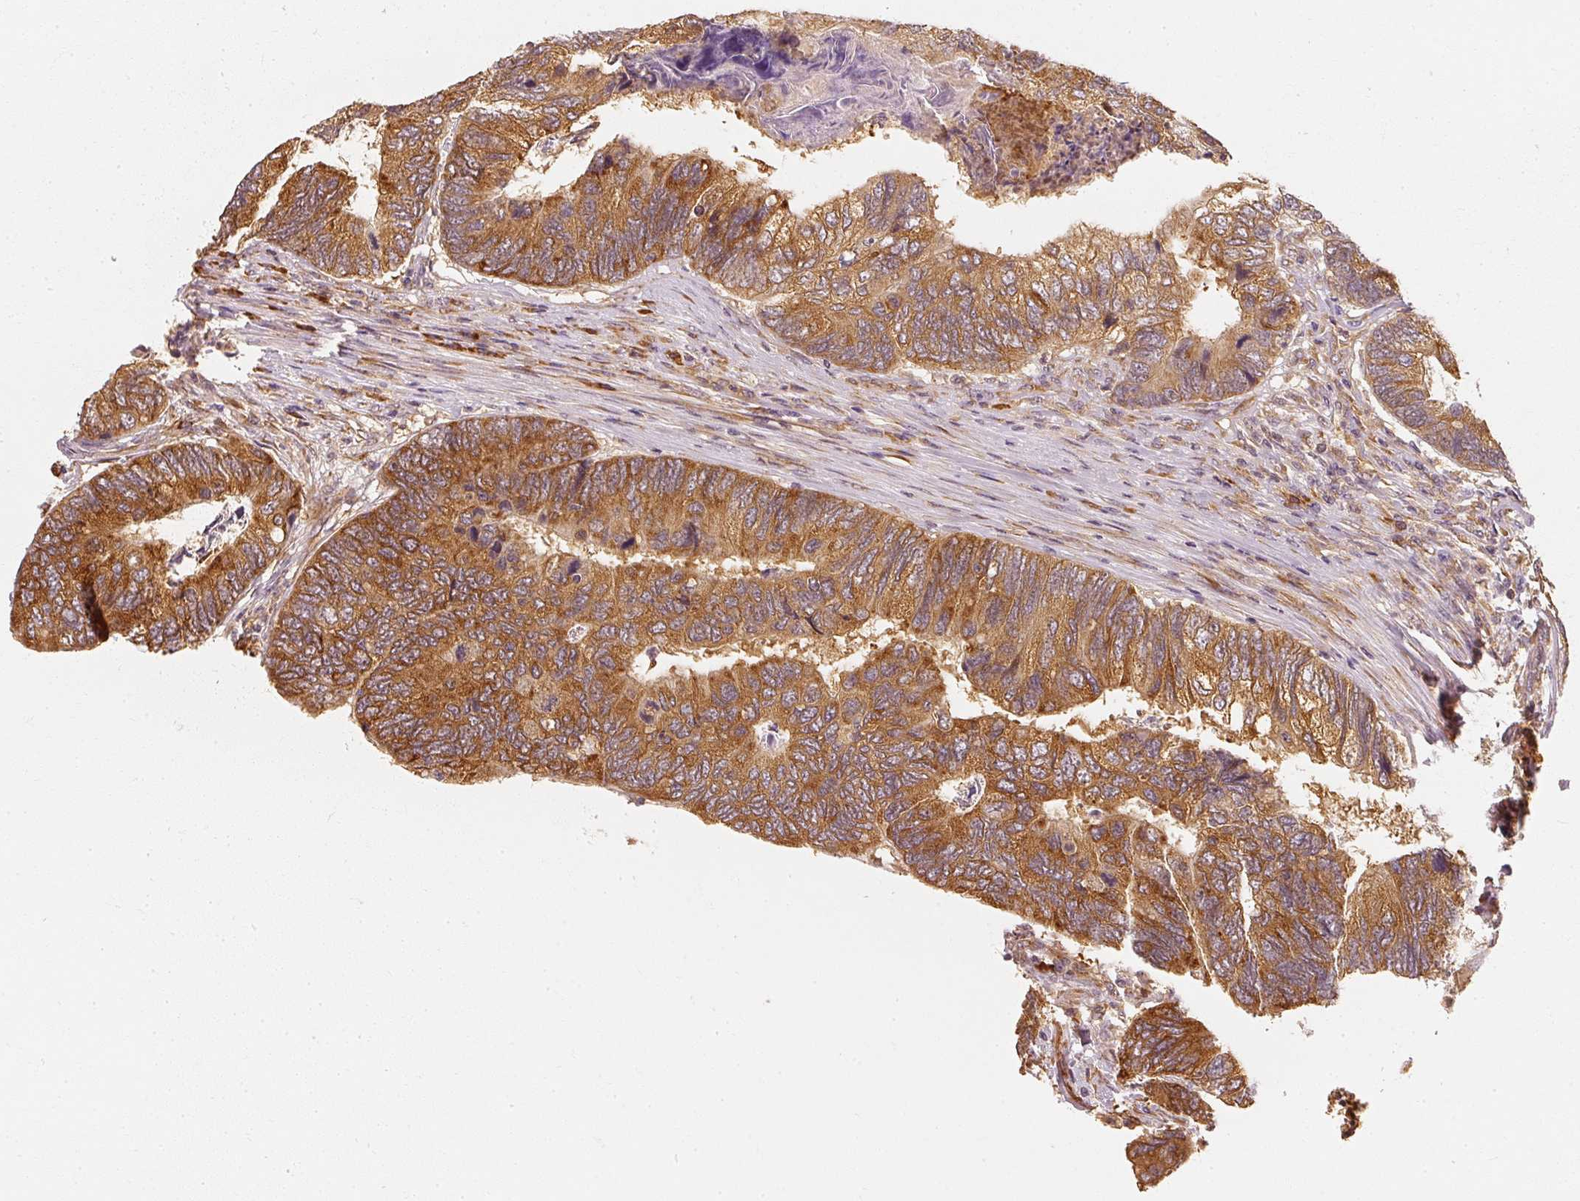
{"staining": {"intensity": "strong", "quantity": ">75%", "location": "cytoplasmic/membranous"}, "tissue": "colorectal cancer", "cell_type": "Tumor cells", "image_type": "cancer", "snomed": [{"axis": "morphology", "description": "Adenocarcinoma, NOS"}, {"axis": "topography", "description": "Colon"}], "caption": "A high amount of strong cytoplasmic/membranous expression is identified in approximately >75% of tumor cells in adenocarcinoma (colorectal) tissue.", "gene": "EEF1A2", "patient": {"sex": "female", "age": 67}}